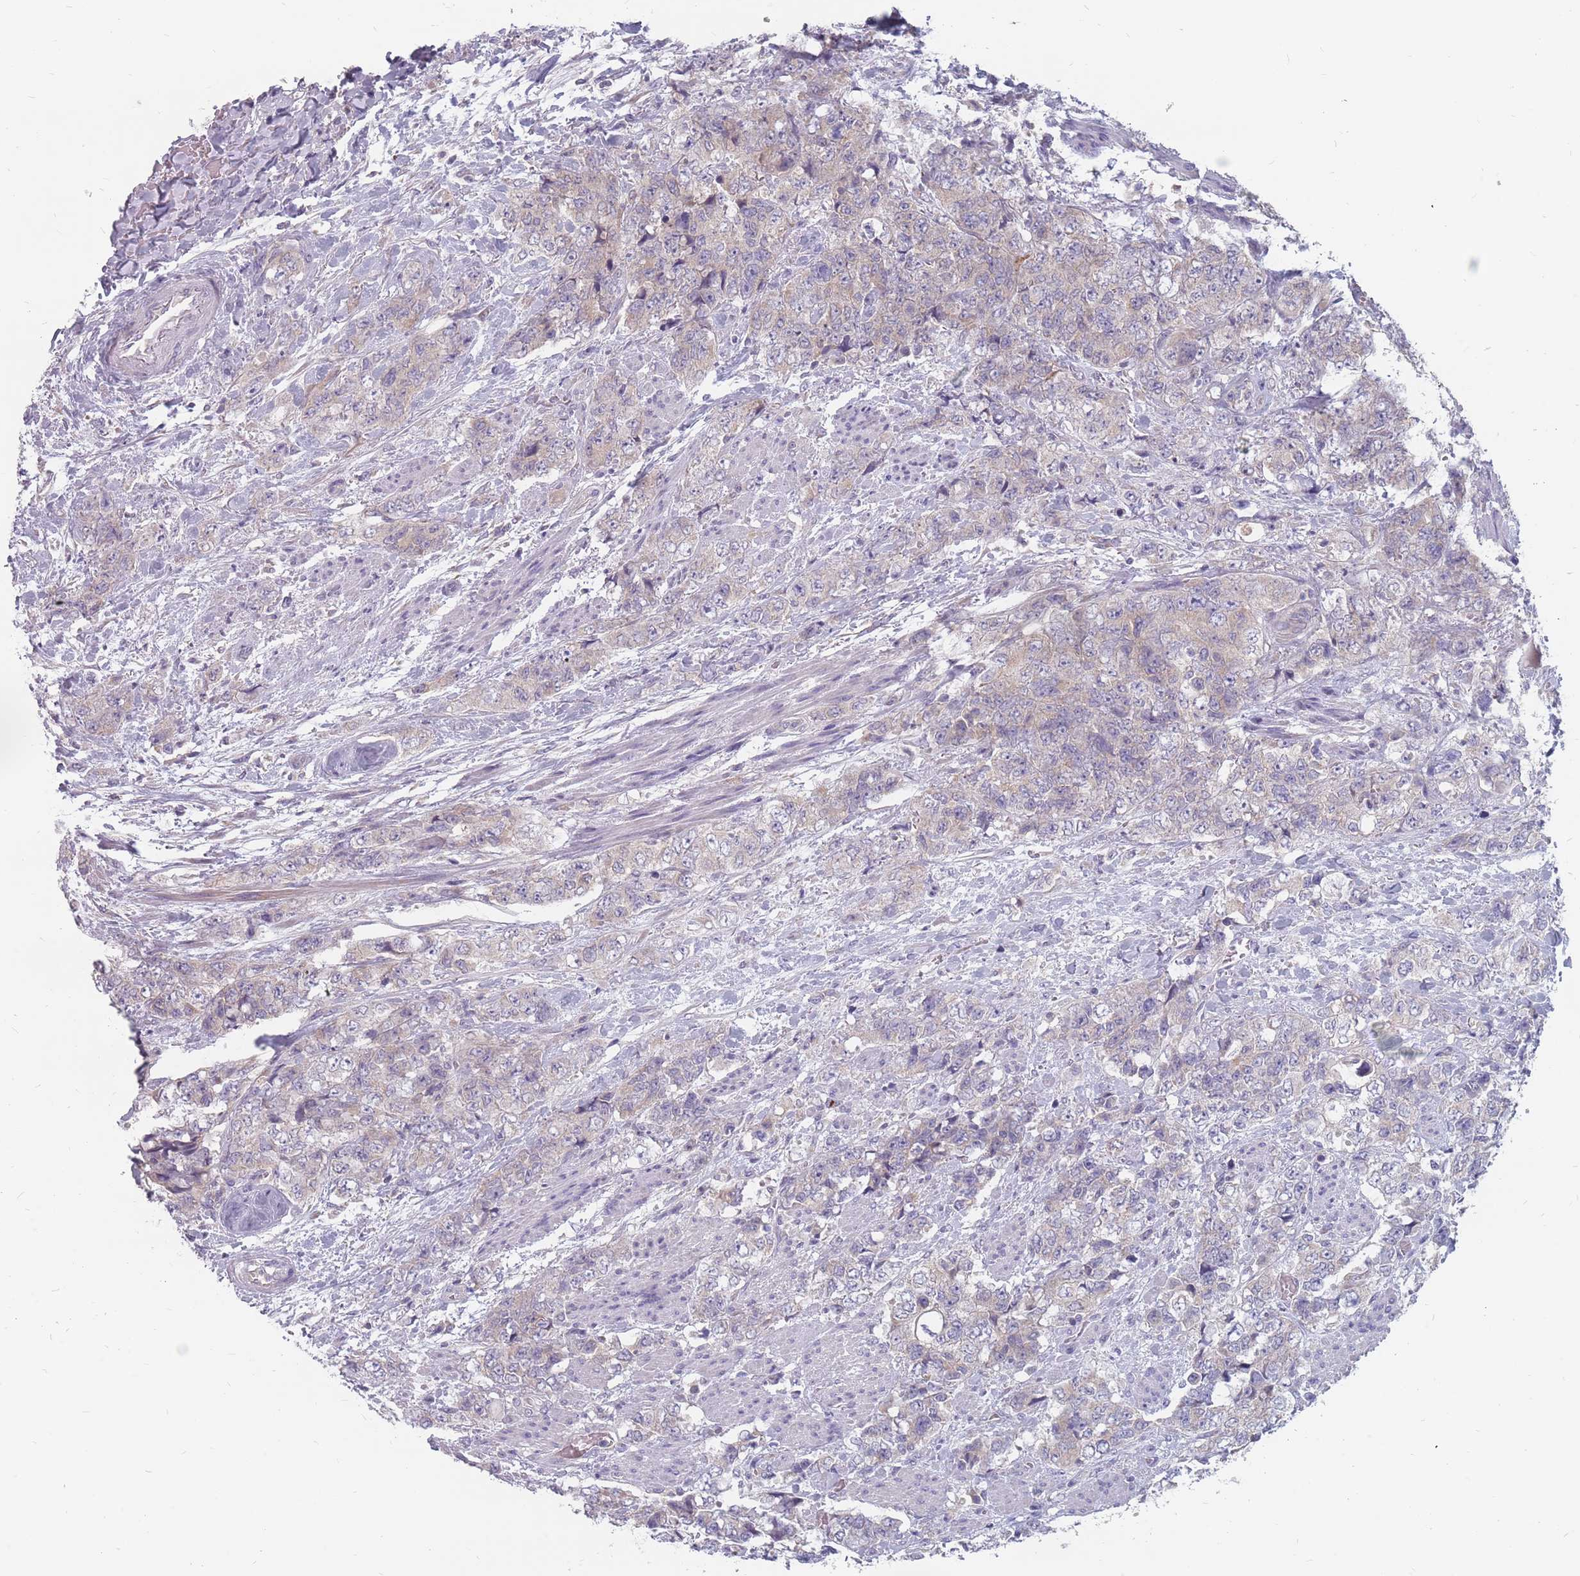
{"staining": {"intensity": "weak", "quantity": "<25%", "location": "cytoplasmic/membranous"}, "tissue": "urothelial cancer", "cell_type": "Tumor cells", "image_type": "cancer", "snomed": [{"axis": "morphology", "description": "Urothelial carcinoma, High grade"}, {"axis": "topography", "description": "Urinary bladder"}], "caption": "Micrograph shows no protein staining in tumor cells of urothelial cancer tissue.", "gene": "CMTR2", "patient": {"sex": "female", "age": 78}}